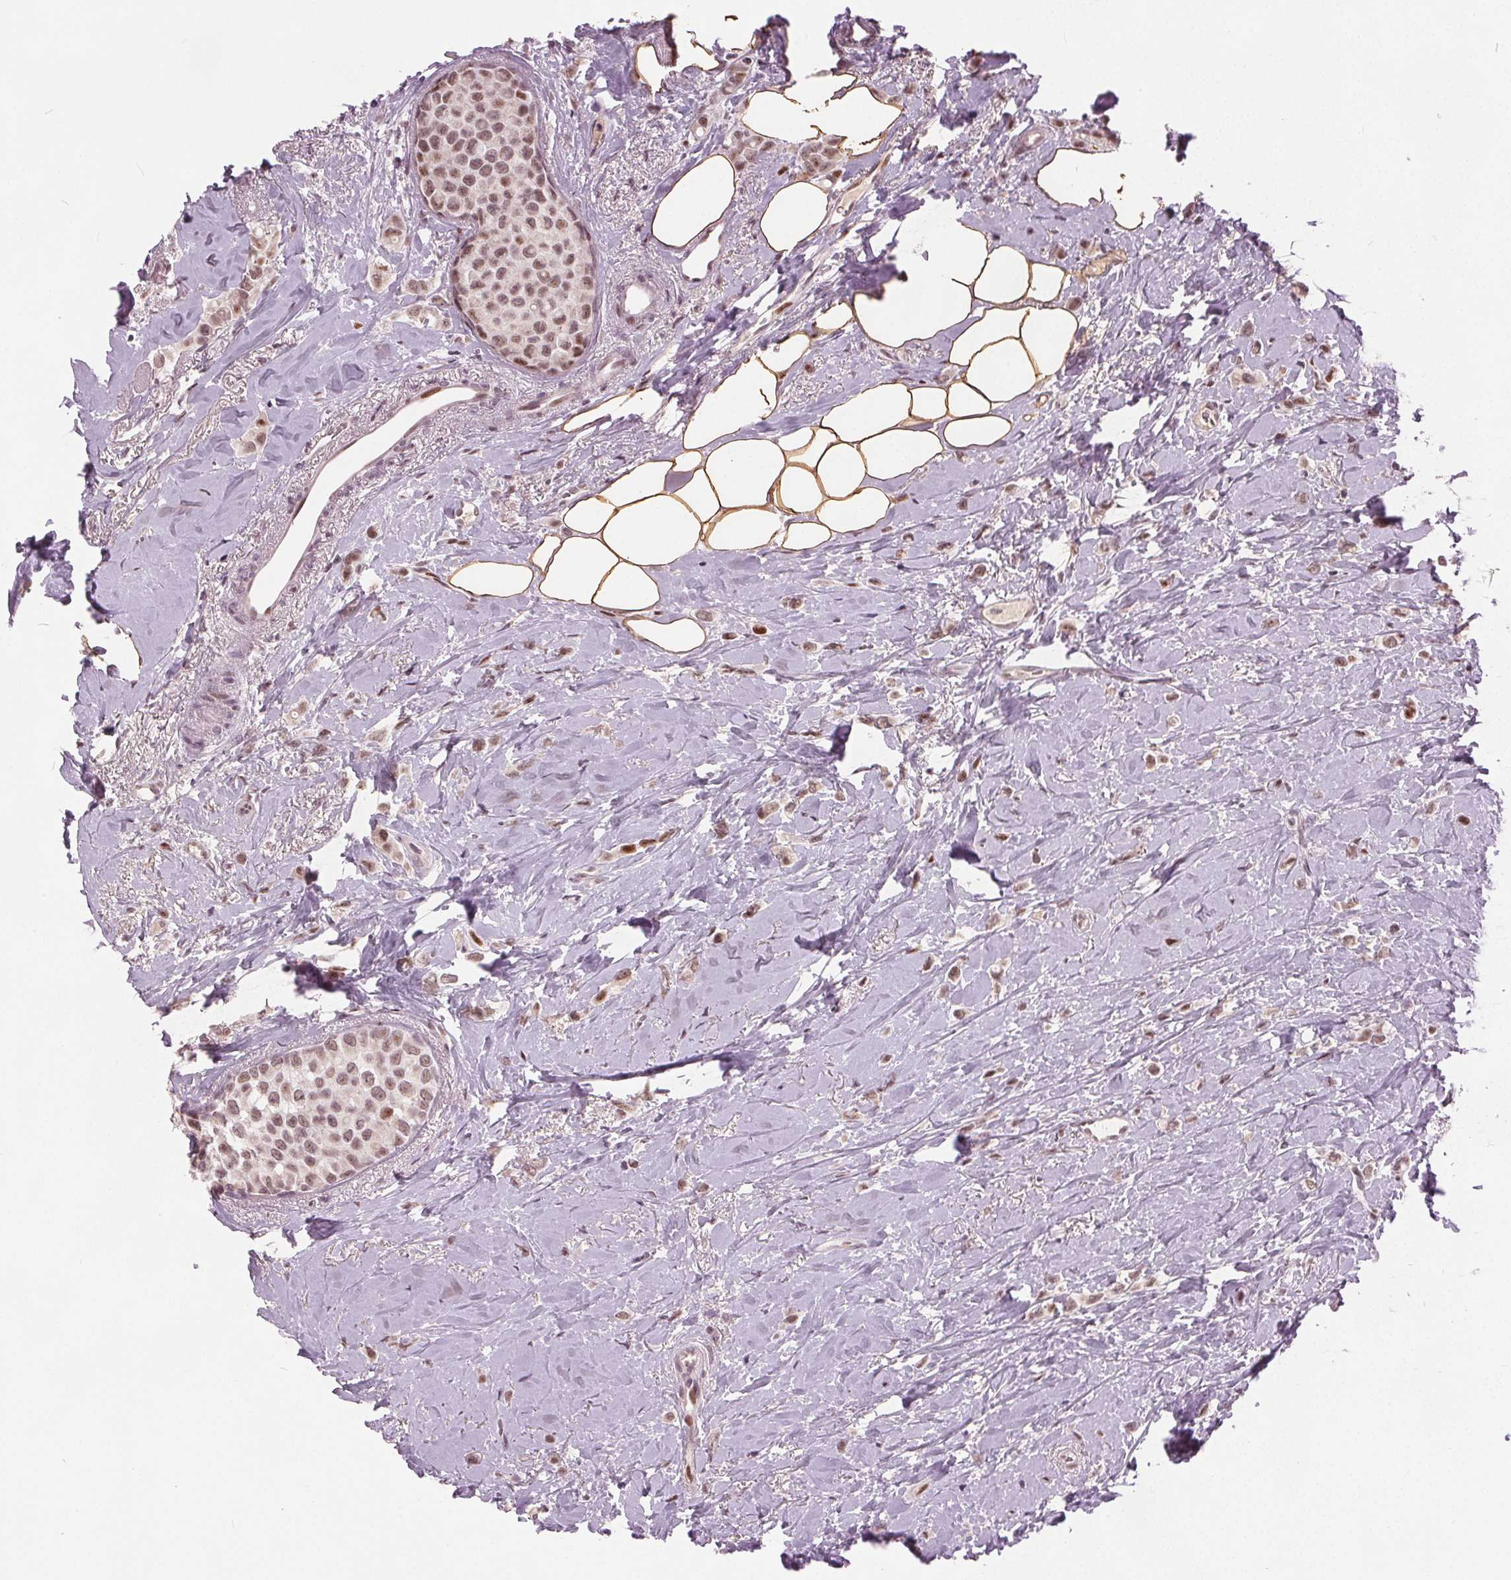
{"staining": {"intensity": "moderate", "quantity": ">75%", "location": "nuclear"}, "tissue": "breast cancer", "cell_type": "Tumor cells", "image_type": "cancer", "snomed": [{"axis": "morphology", "description": "Lobular carcinoma"}, {"axis": "topography", "description": "Breast"}], "caption": "Breast cancer (lobular carcinoma) stained with immunohistochemistry (IHC) displays moderate nuclear positivity in approximately >75% of tumor cells.", "gene": "TTC34", "patient": {"sex": "female", "age": 66}}